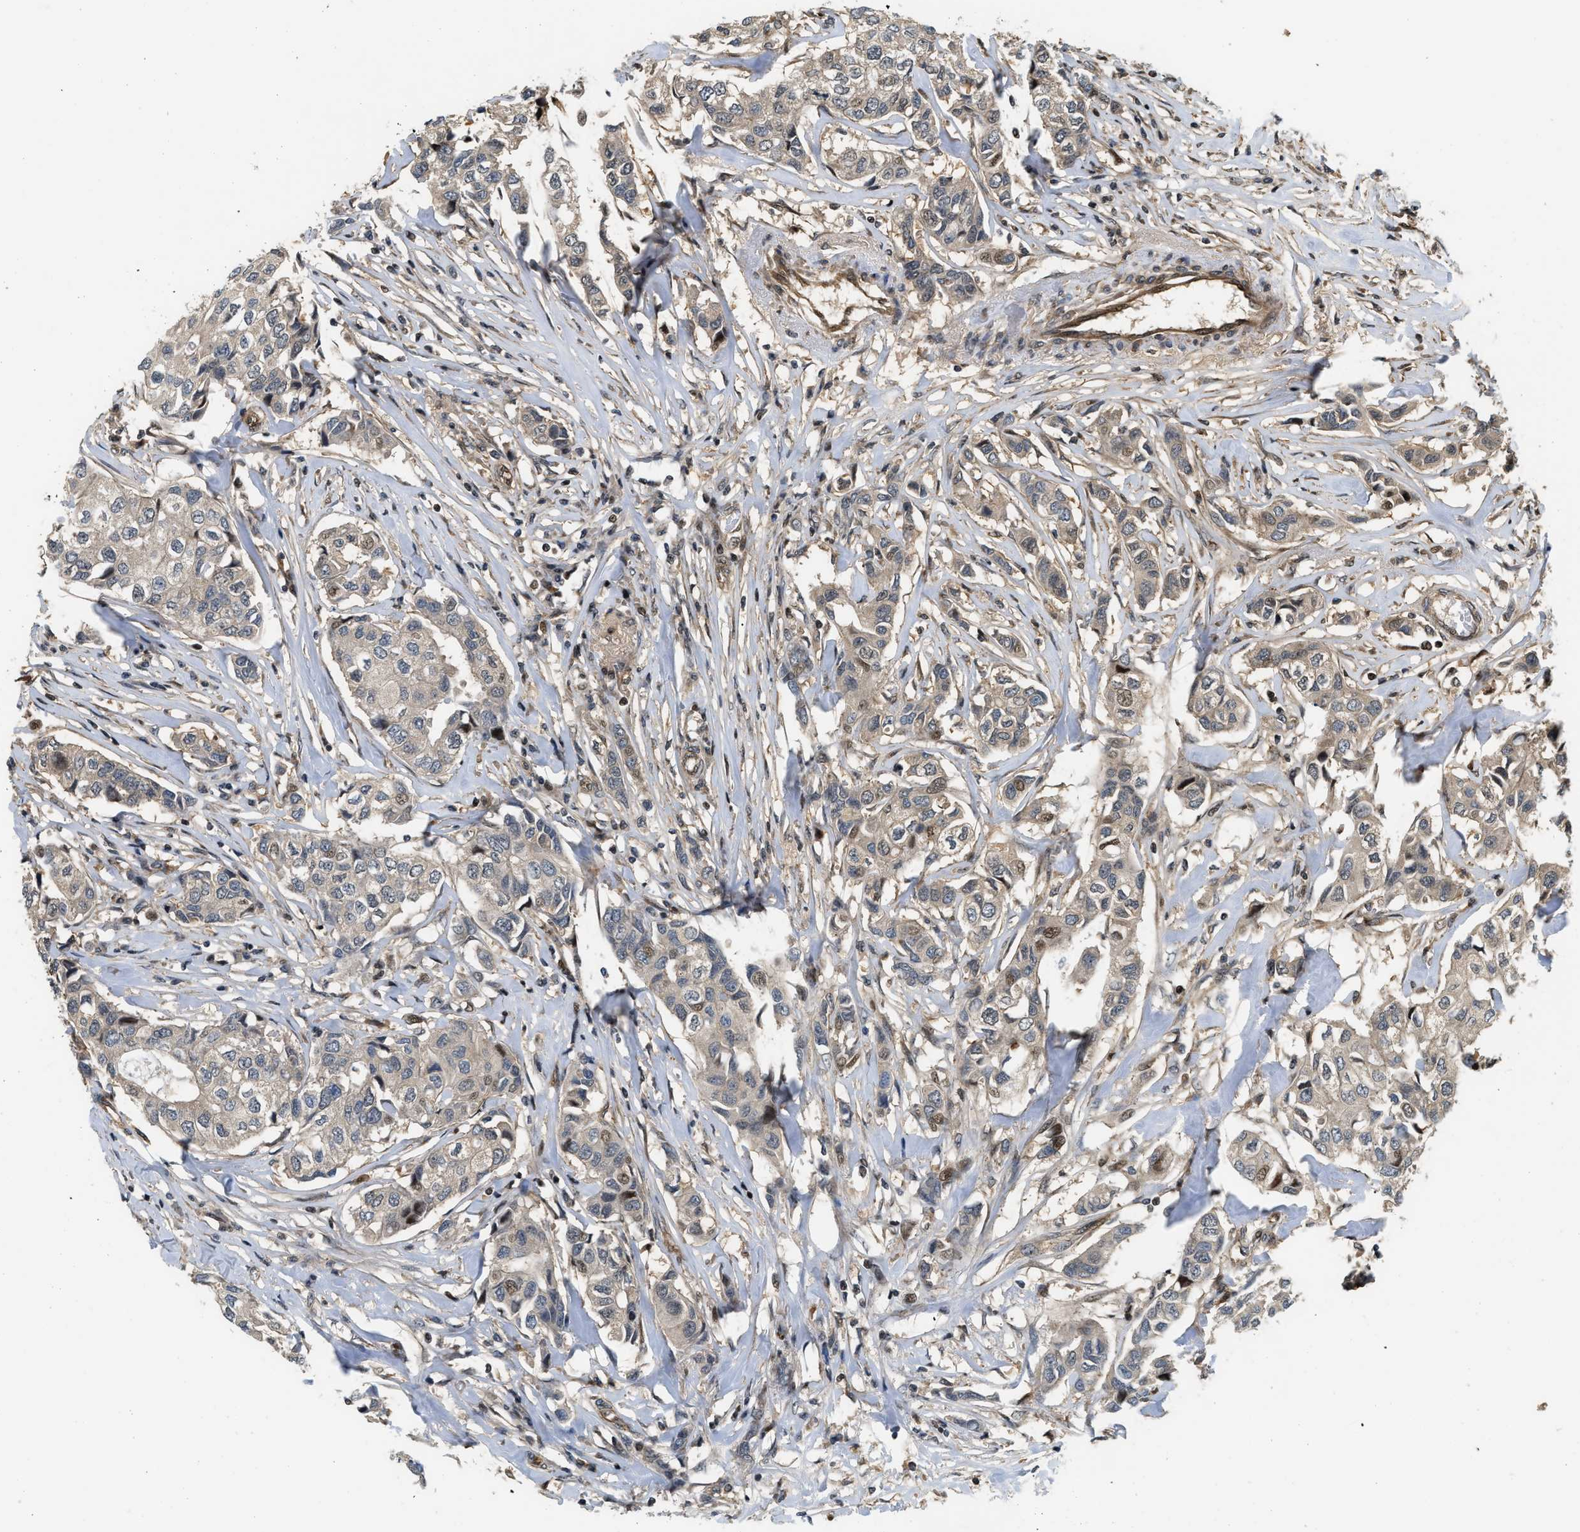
{"staining": {"intensity": "moderate", "quantity": "<25%", "location": "cytoplasmic/membranous,nuclear"}, "tissue": "breast cancer", "cell_type": "Tumor cells", "image_type": "cancer", "snomed": [{"axis": "morphology", "description": "Duct carcinoma"}, {"axis": "topography", "description": "Breast"}], "caption": "Breast invasive ductal carcinoma stained with a brown dye displays moderate cytoplasmic/membranous and nuclear positive positivity in about <25% of tumor cells.", "gene": "LTA4H", "patient": {"sex": "female", "age": 80}}